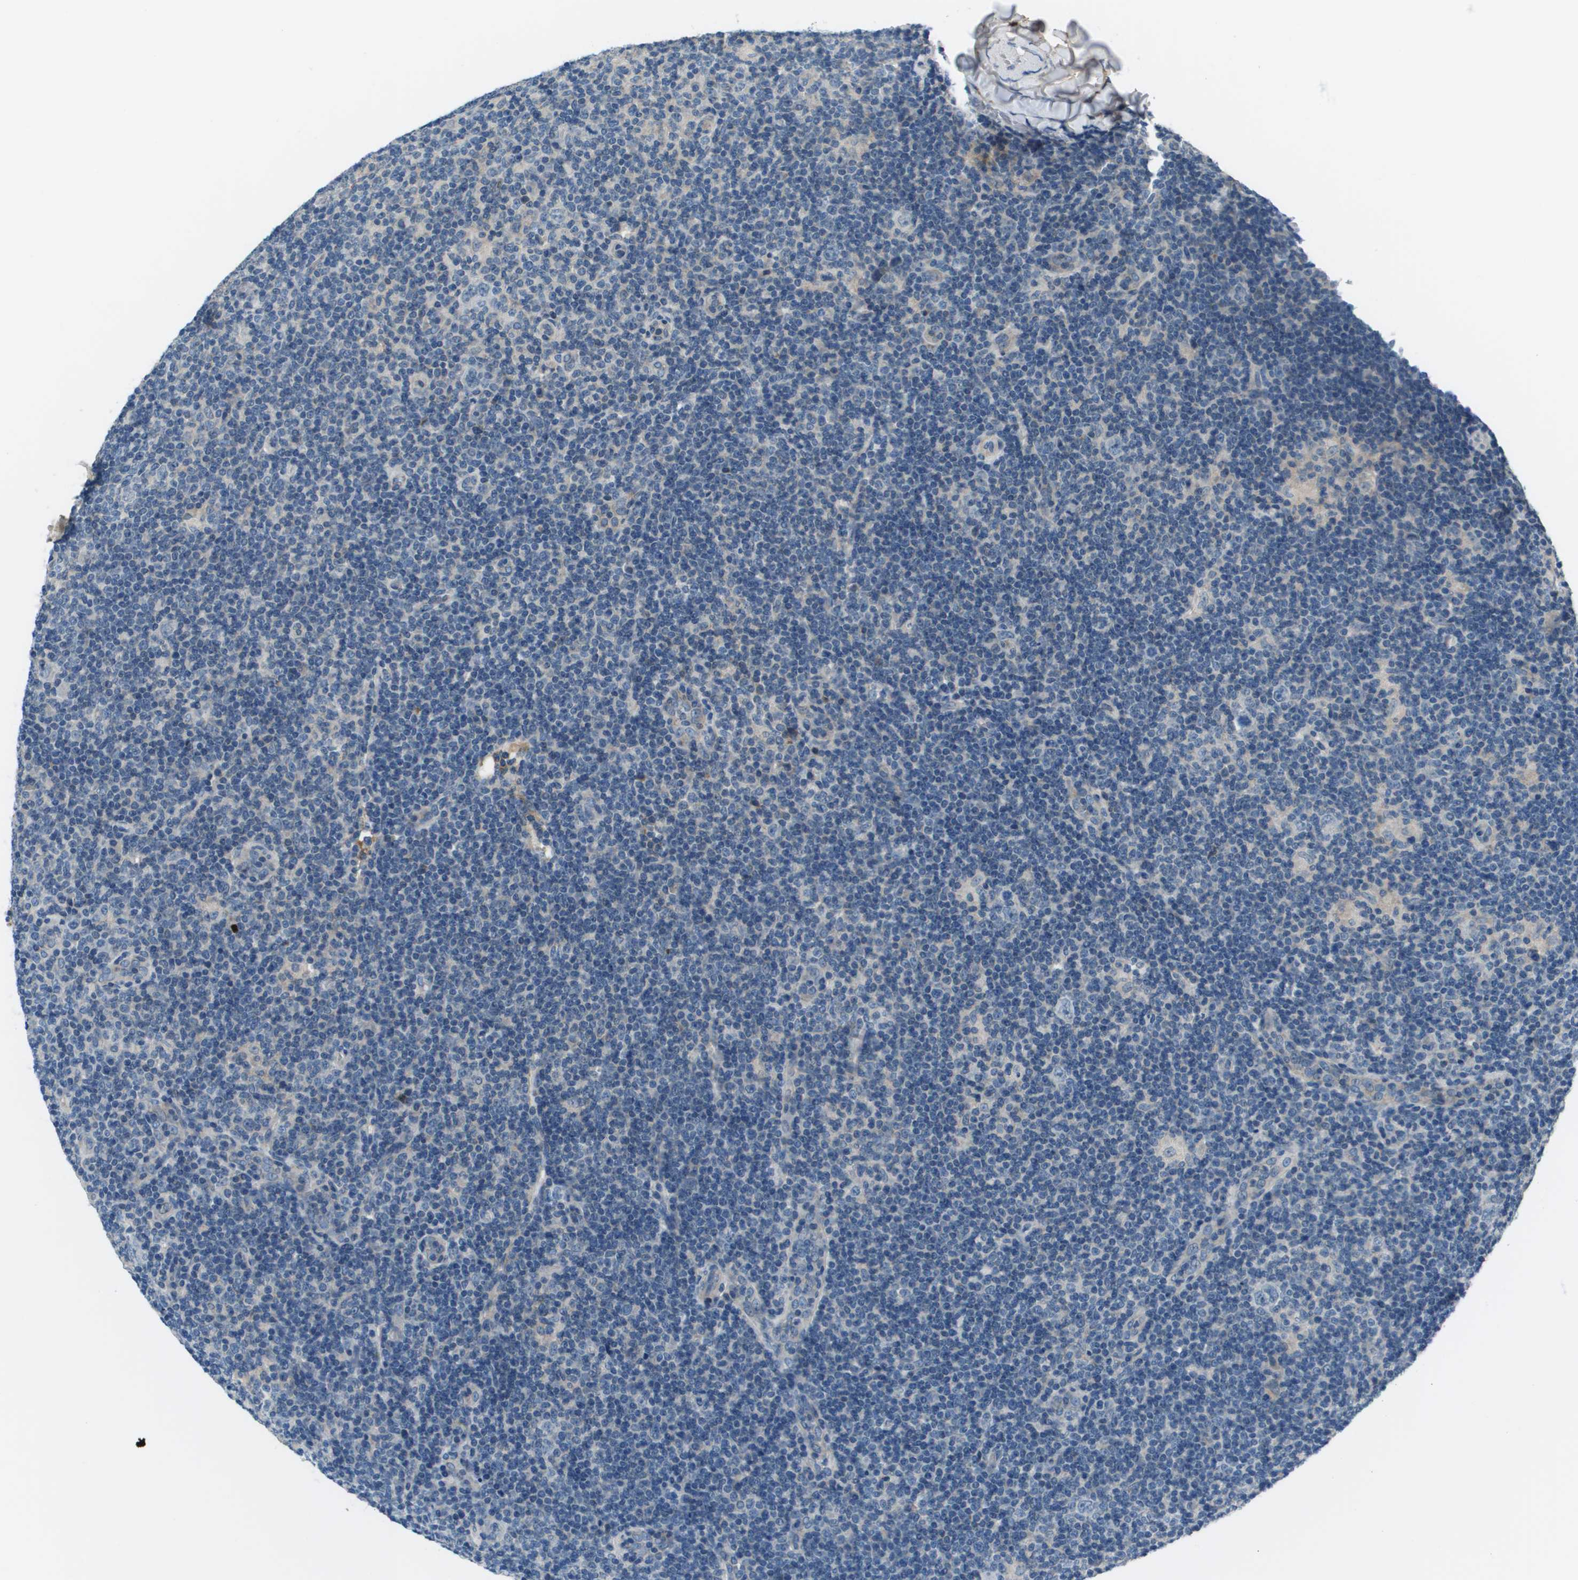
{"staining": {"intensity": "negative", "quantity": "none", "location": "none"}, "tissue": "lymphoma", "cell_type": "Tumor cells", "image_type": "cancer", "snomed": [{"axis": "morphology", "description": "Hodgkin's disease, NOS"}, {"axis": "topography", "description": "Lymph node"}], "caption": "High magnification brightfield microscopy of lymphoma stained with DAB (3,3'-diaminobenzidine) (brown) and counterstained with hematoxylin (blue): tumor cells show no significant expression.", "gene": "PCOLCE", "patient": {"sex": "female", "age": 57}}